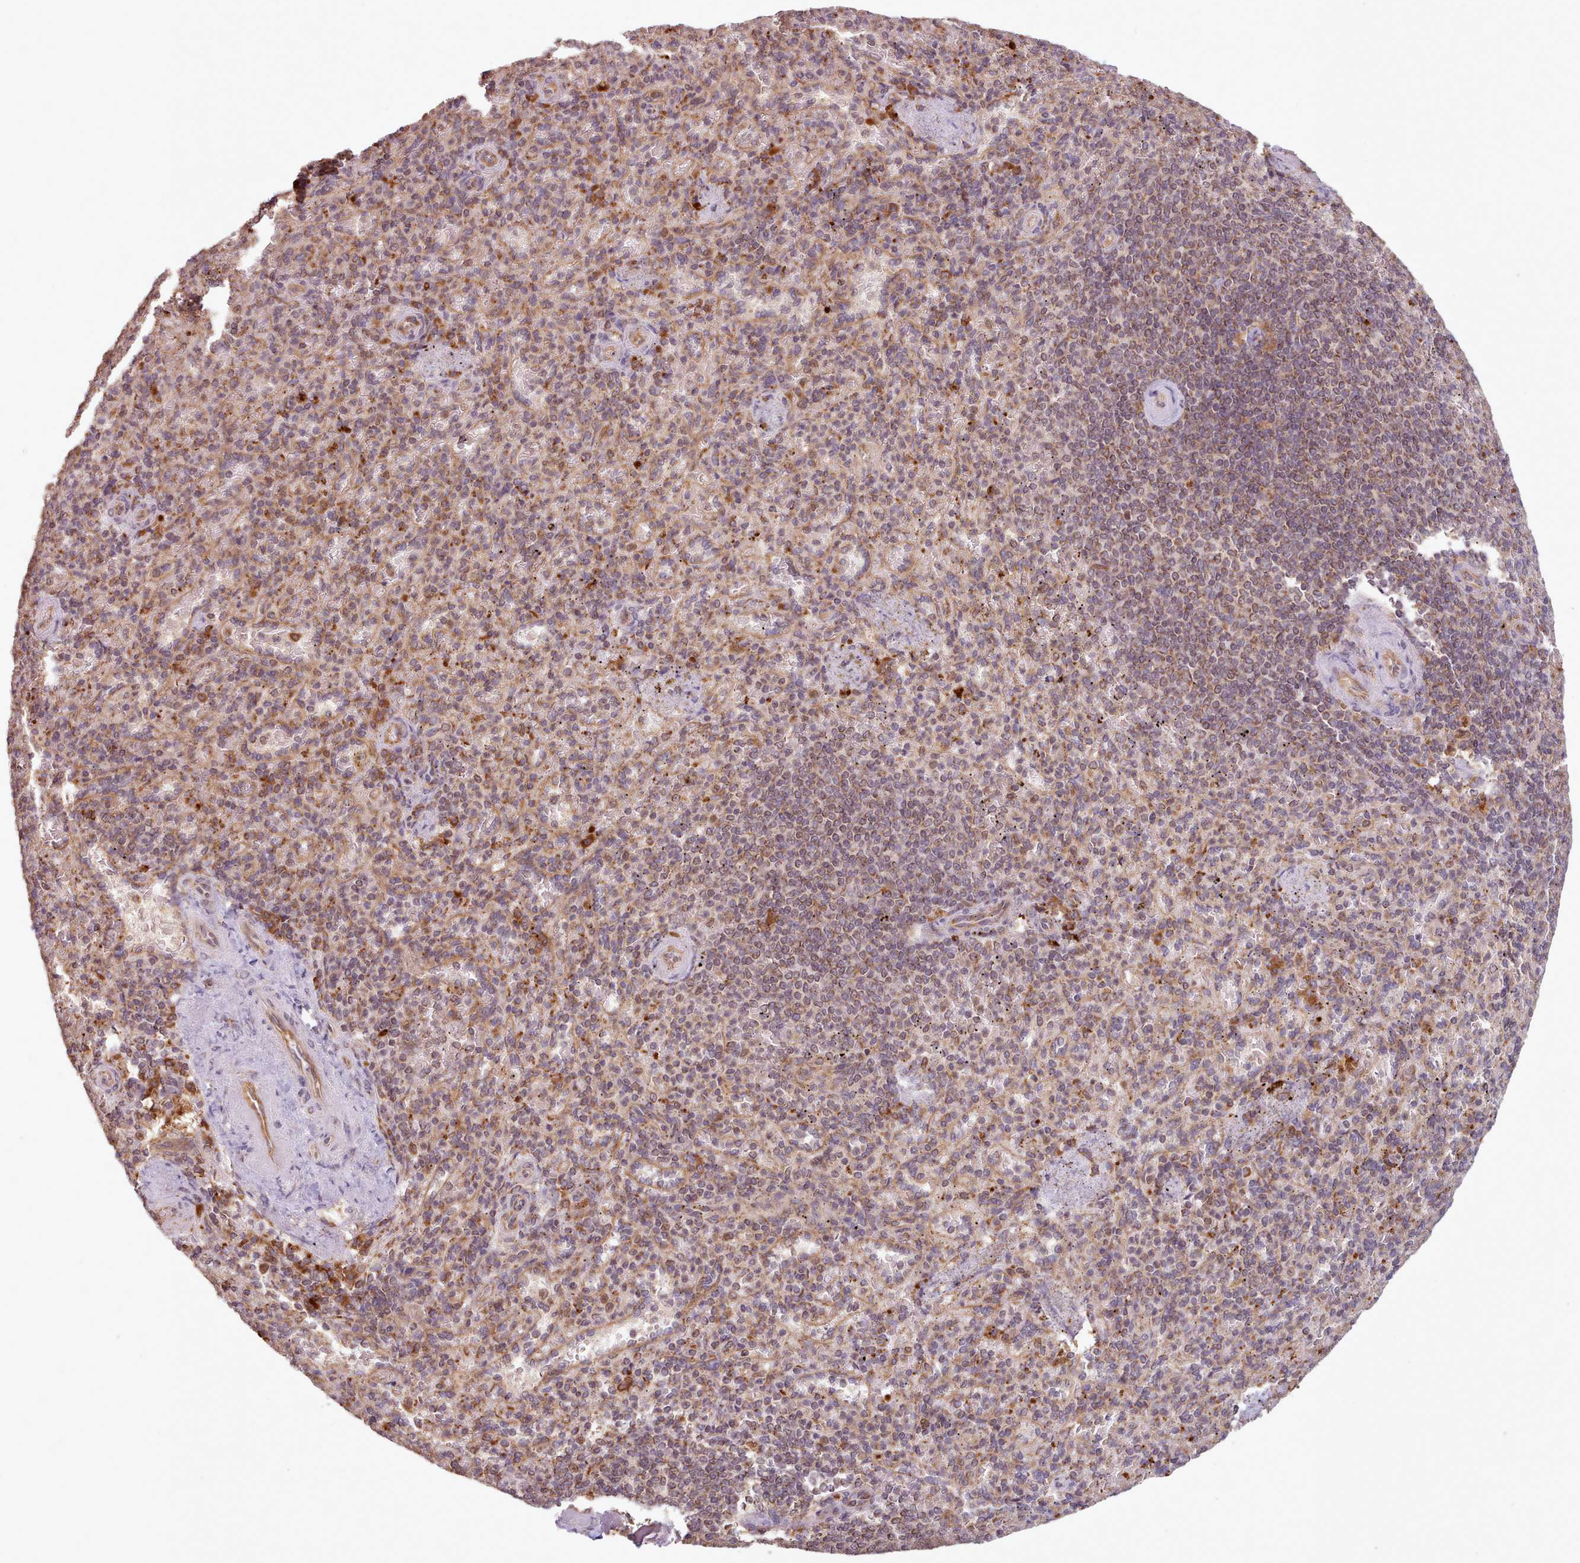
{"staining": {"intensity": "moderate", "quantity": "25%-75%", "location": "cytoplasmic/membranous"}, "tissue": "spleen", "cell_type": "Cells in red pulp", "image_type": "normal", "snomed": [{"axis": "morphology", "description": "Normal tissue, NOS"}, {"axis": "topography", "description": "Spleen"}], "caption": "Protein analysis of unremarkable spleen reveals moderate cytoplasmic/membranous positivity in approximately 25%-75% of cells in red pulp.", "gene": "CRYBG1", "patient": {"sex": "female", "age": 74}}